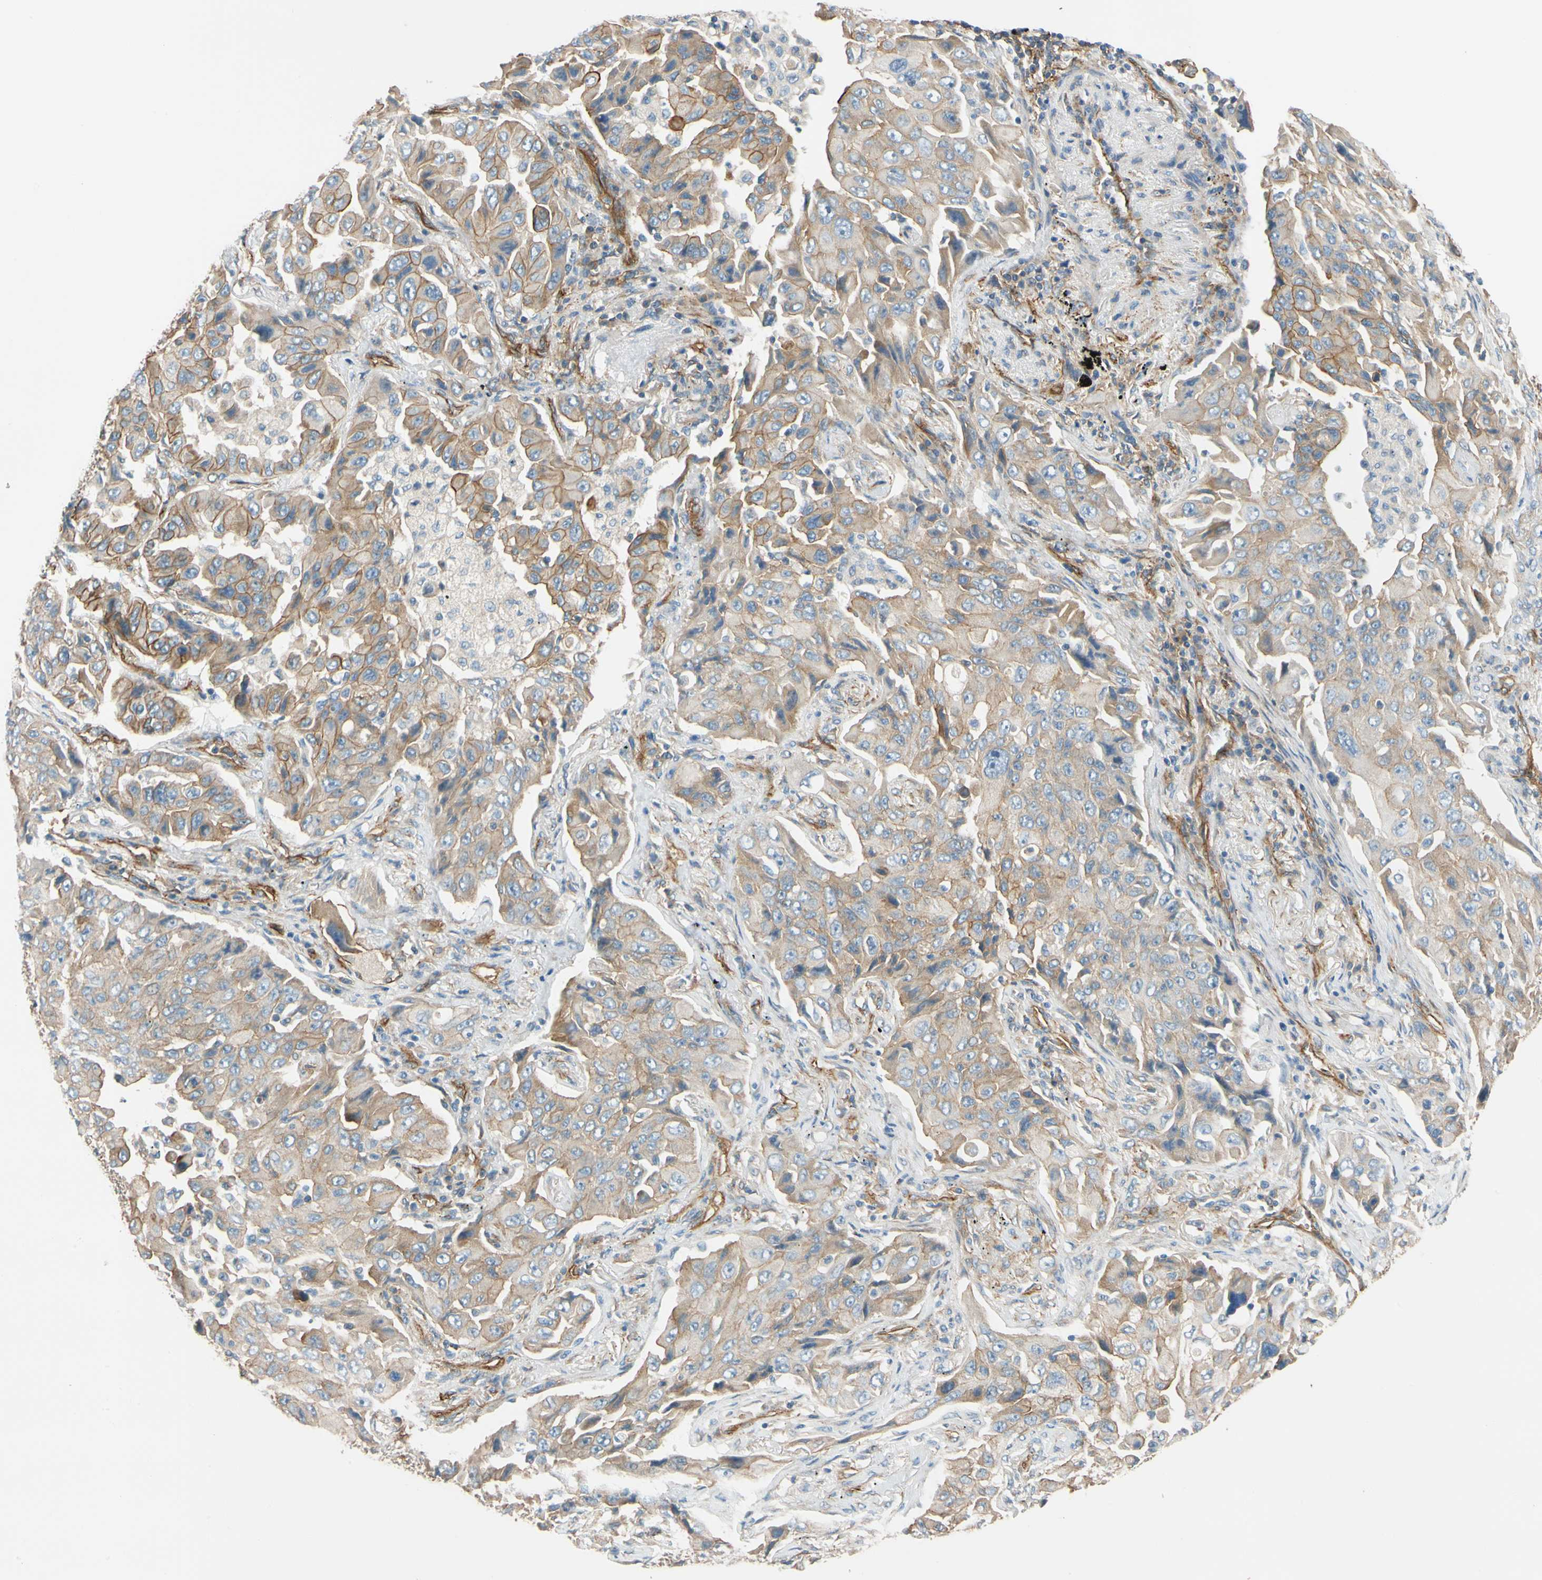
{"staining": {"intensity": "weak", "quantity": "25%-75%", "location": "cytoplasmic/membranous"}, "tissue": "lung cancer", "cell_type": "Tumor cells", "image_type": "cancer", "snomed": [{"axis": "morphology", "description": "Adenocarcinoma, NOS"}, {"axis": "topography", "description": "Lung"}], "caption": "A brown stain shows weak cytoplasmic/membranous expression of a protein in lung cancer (adenocarcinoma) tumor cells.", "gene": "SPTAN1", "patient": {"sex": "female", "age": 65}}